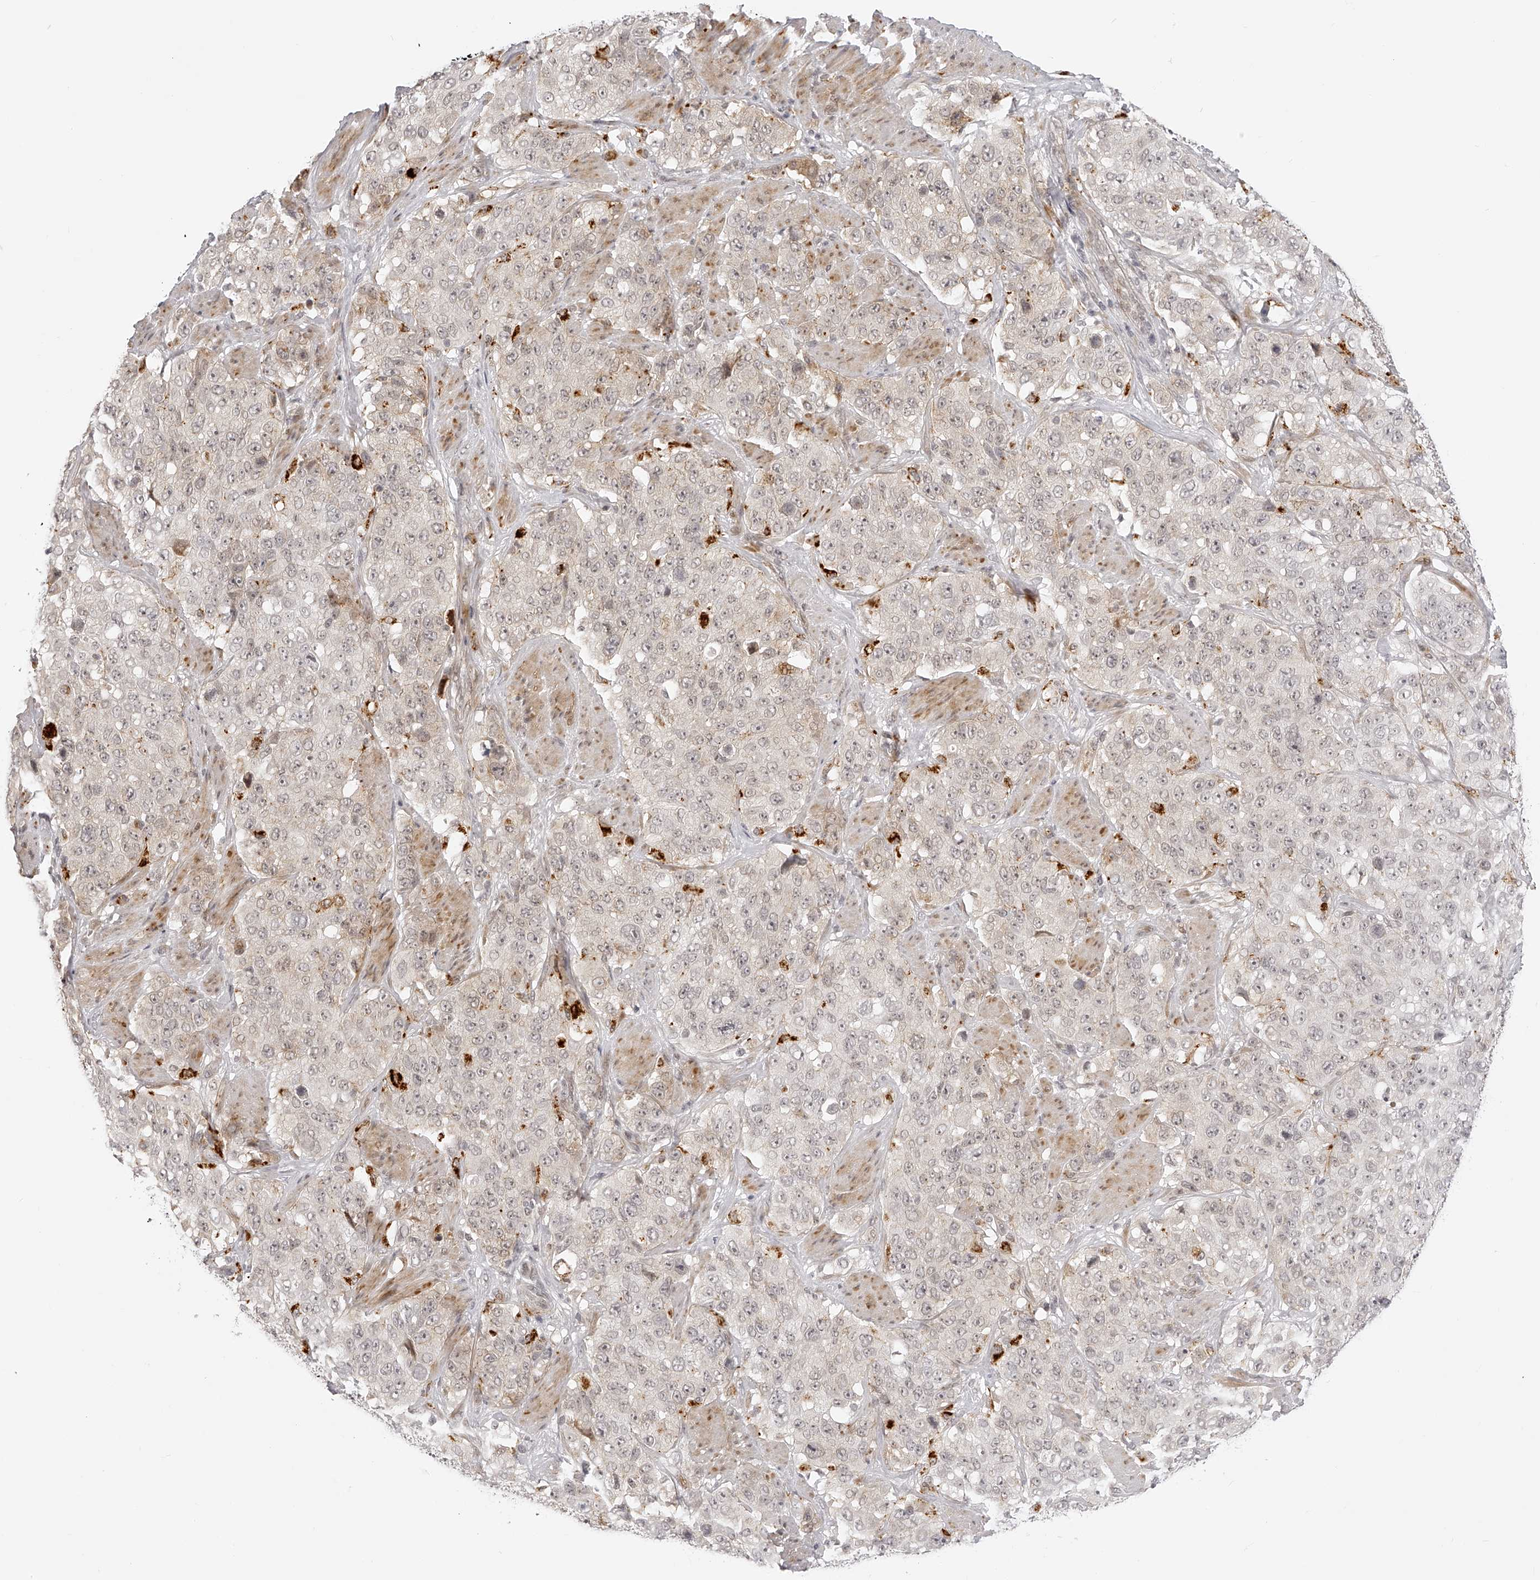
{"staining": {"intensity": "negative", "quantity": "none", "location": "none"}, "tissue": "stomach cancer", "cell_type": "Tumor cells", "image_type": "cancer", "snomed": [{"axis": "morphology", "description": "Adenocarcinoma, NOS"}, {"axis": "topography", "description": "Stomach"}], "caption": "Stomach adenocarcinoma was stained to show a protein in brown. There is no significant positivity in tumor cells.", "gene": "PLEKHG1", "patient": {"sex": "male", "age": 48}}